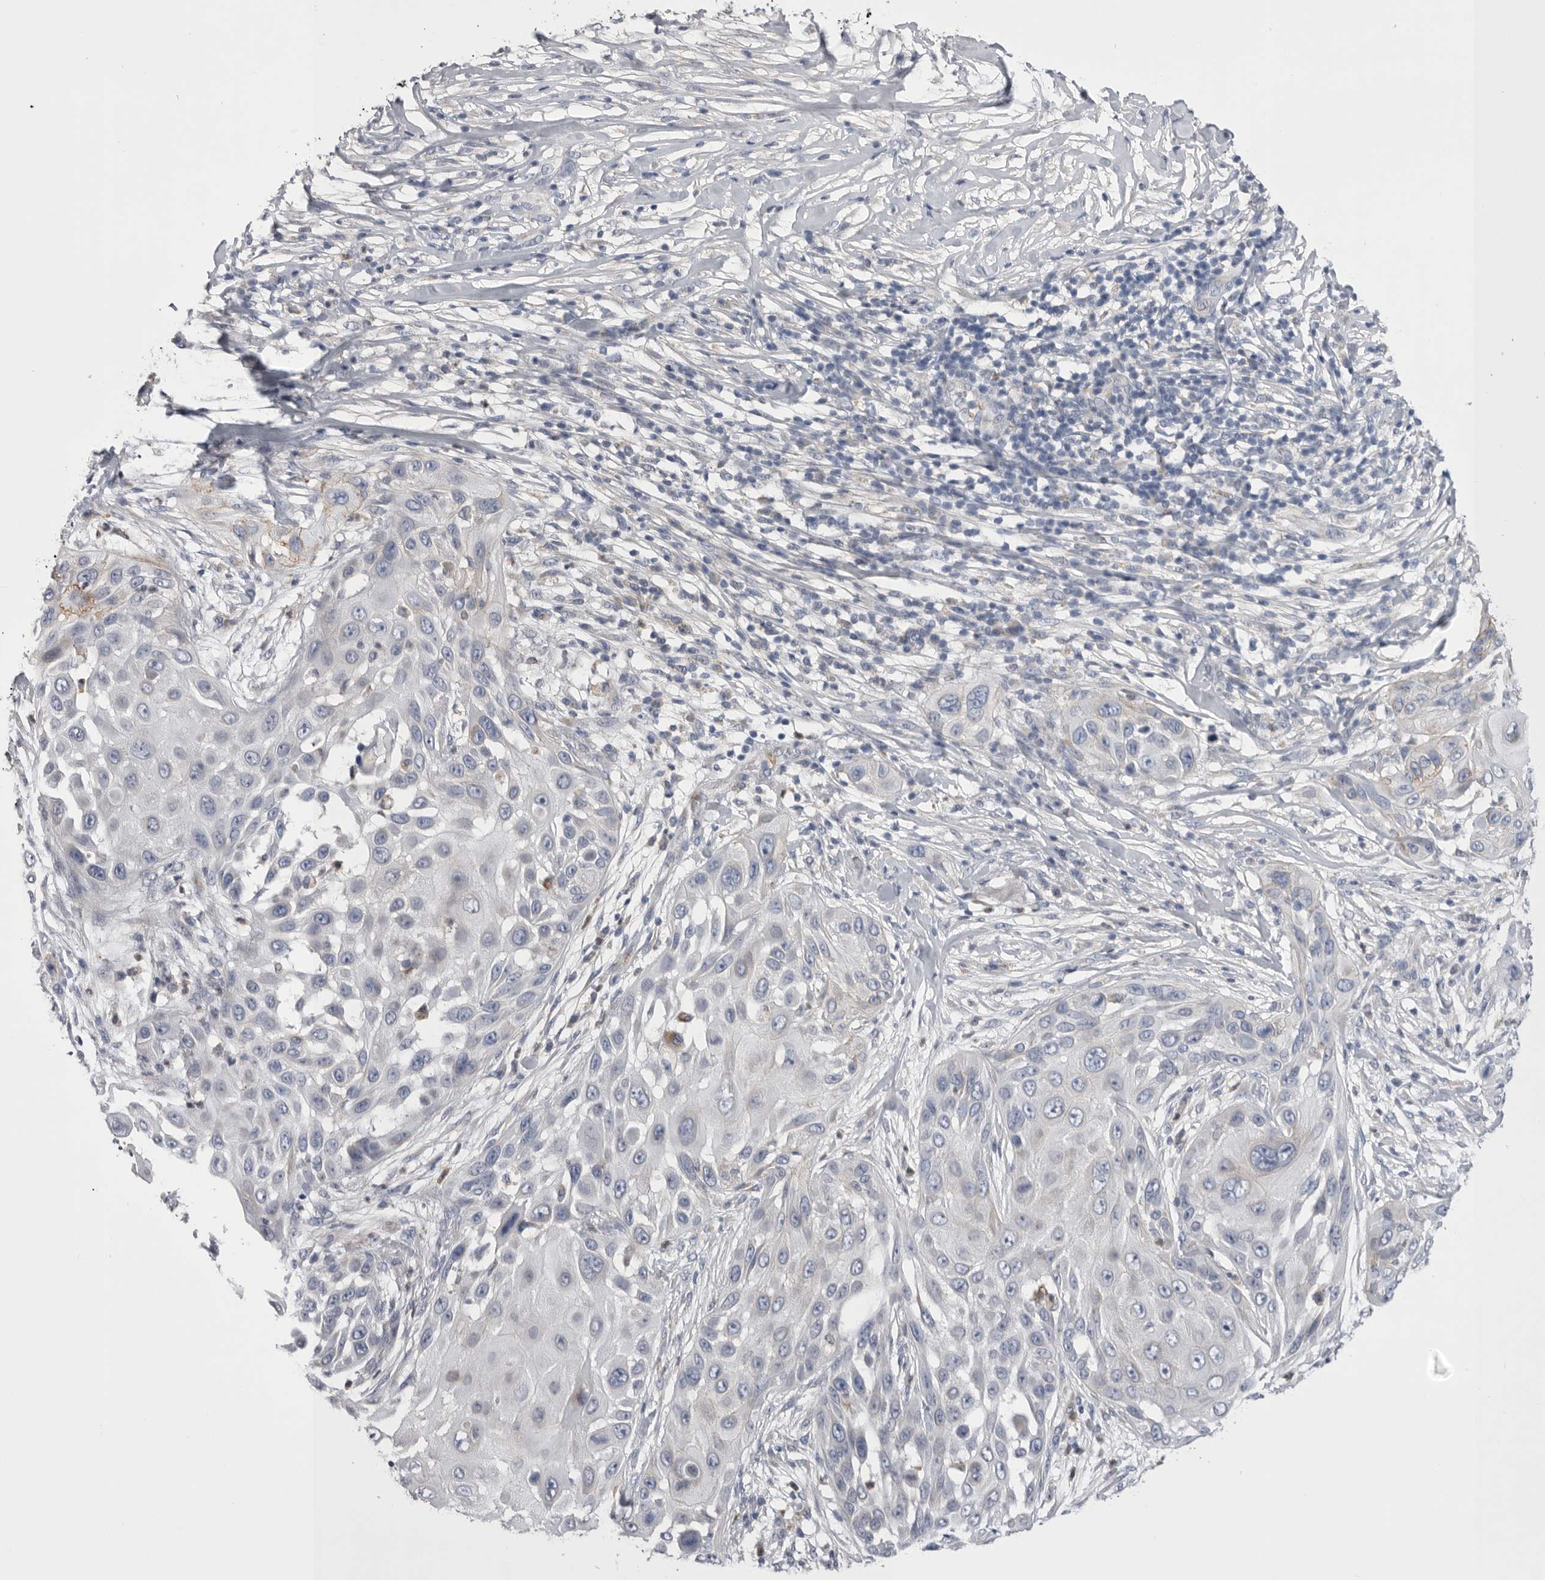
{"staining": {"intensity": "negative", "quantity": "none", "location": "none"}, "tissue": "skin cancer", "cell_type": "Tumor cells", "image_type": "cancer", "snomed": [{"axis": "morphology", "description": "Squamous cell carcinoma, NOS"}, {"axis": "topography", "description": "Skin"}], "caption": "This is an IHC image of human skin cancer (squamous cell carcinoma). There is no expression in tumor cells.", "gene": "CCDC126", "patient": {"sex": "female", "age": 44}}